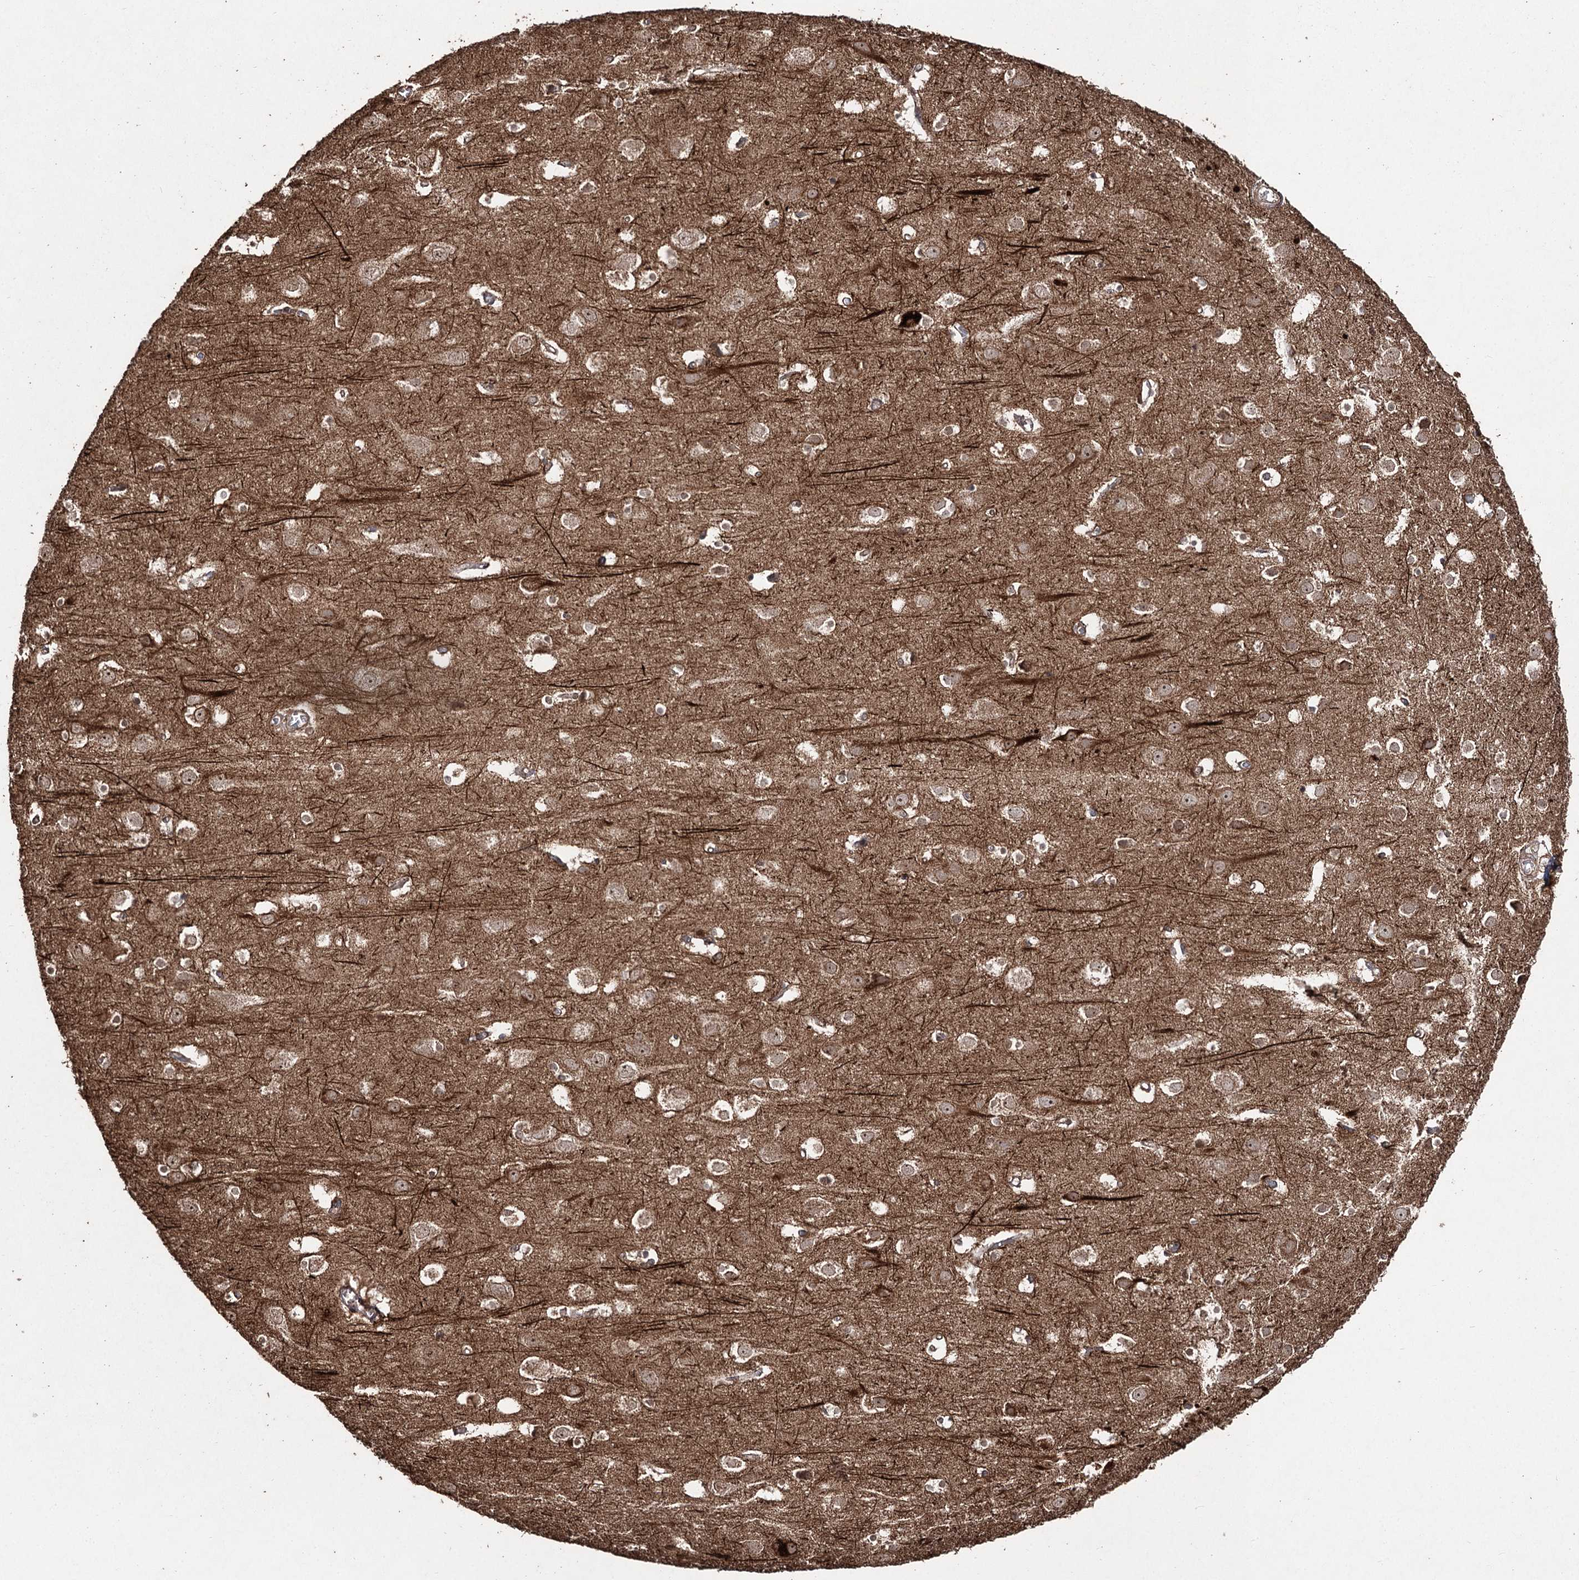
{"staining": {"intensity": "moderate", "quantity": ">75%", "location": "cytoplasmic/membranous"}, "tissue": "cerebral cortex", "cell_type": "Endothelial cells", "image_type": "normal", "snomed": [{"axis": "morphology", "description": "Normal tissue, NOS"}, {"axis": "topography", "description": "Cerebral cortex"}], "caption": "Immunohistochemistry of unremarkable human cerebral cortex shows medium levels of moderate cytoplasmic/membranous staining in approximately >75% of endothelial cells.", "gene": "SLF2", "patient": {"sex": "male", "age": 54}}